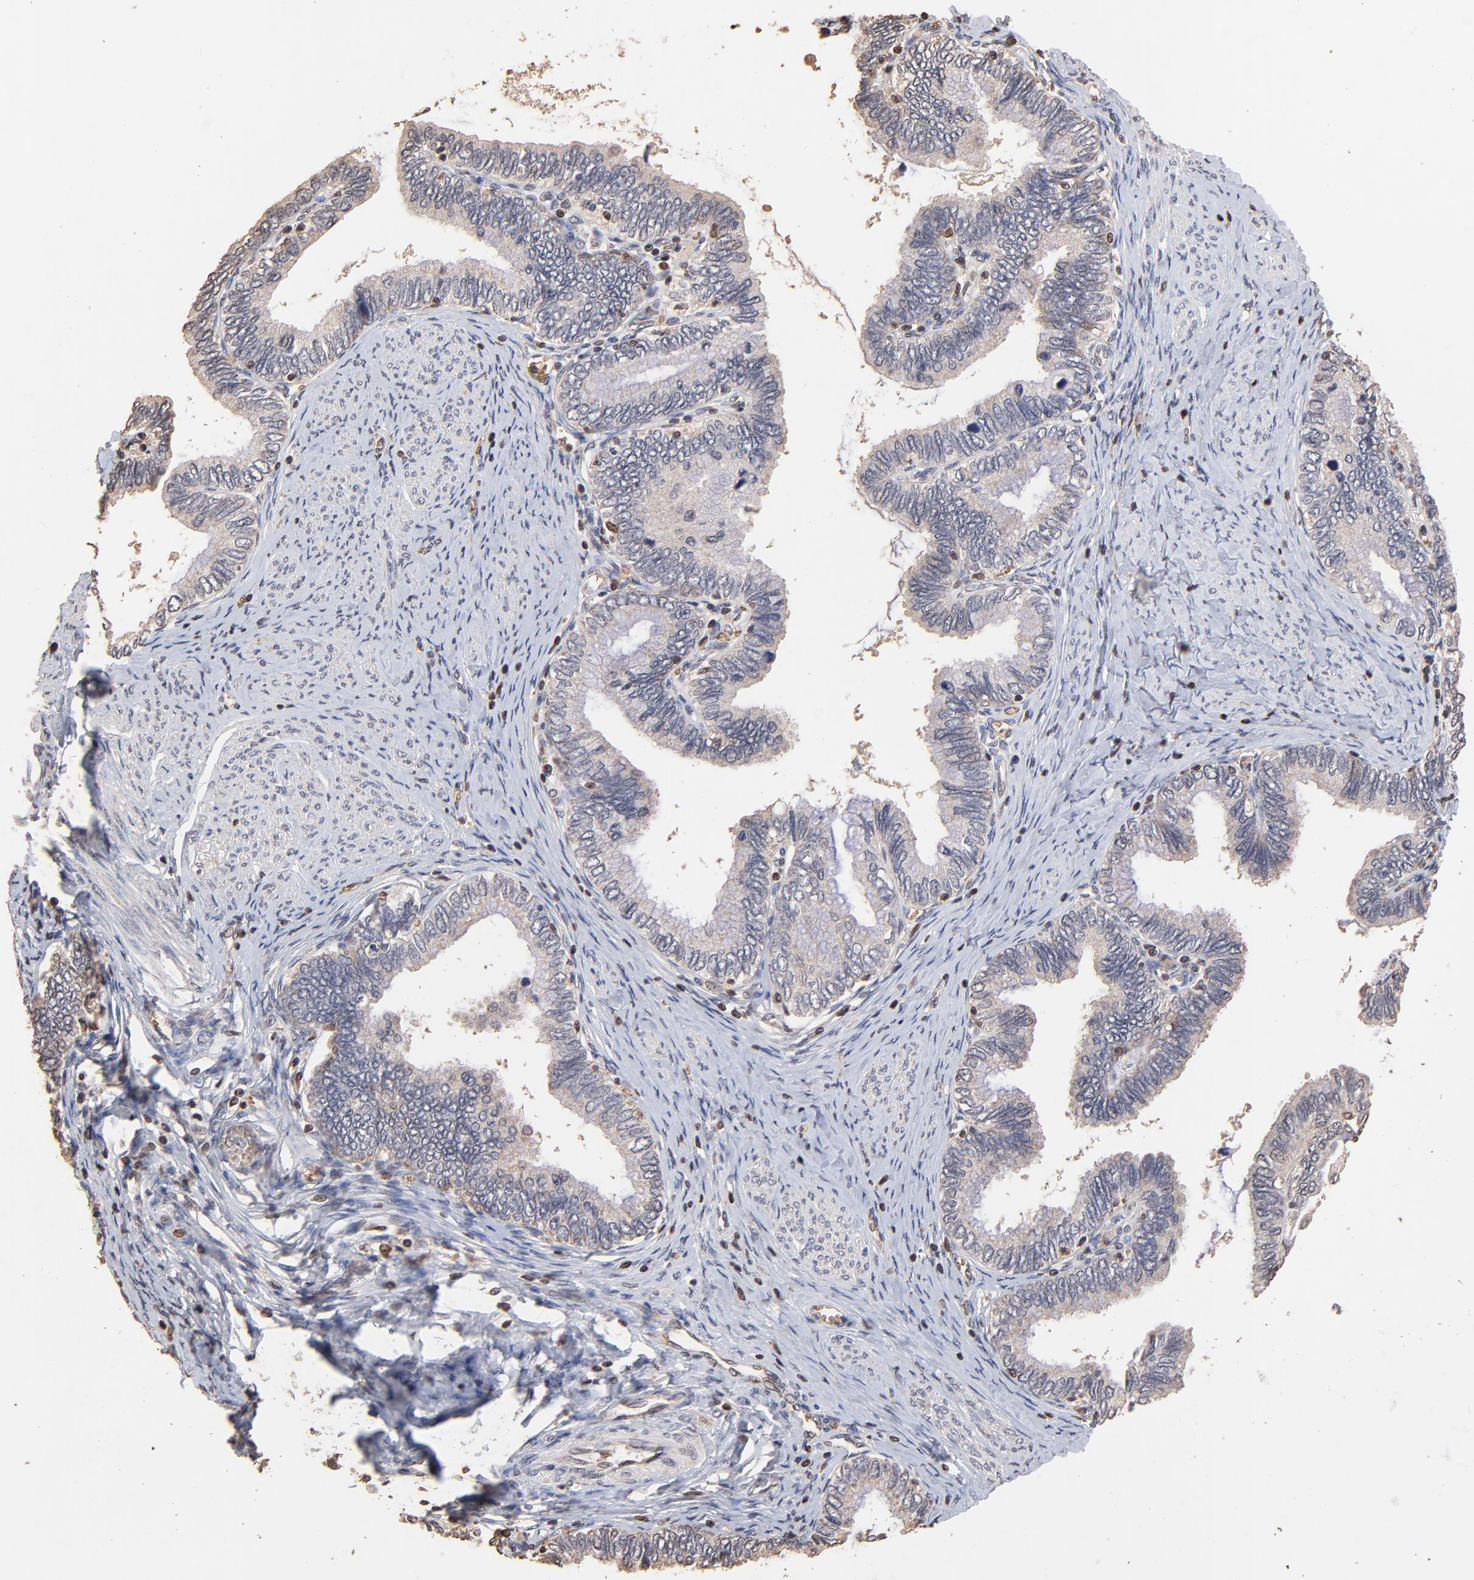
{"staining": {"intensity": "weak", "quantity": ">75%", "location": "cytoplasmic/membranous"}, "tissue": "cervical cancer", "cell_type": "Tumor cells", "image_type": "cancer", "snomed": [{"axis": "morphology", "description": "Adenocarcinoma, NOS"}, {"axis": "topography", "description": "Cervix"}], "caption": "The image exhibits a brown stain indicating the presence of a protein in the cytoplasmic/membranous of tumor cells in cervical cancer (adenocarcinoma).", "gene": "CASP1", "patient": {"sex": "female", "age": 49}}